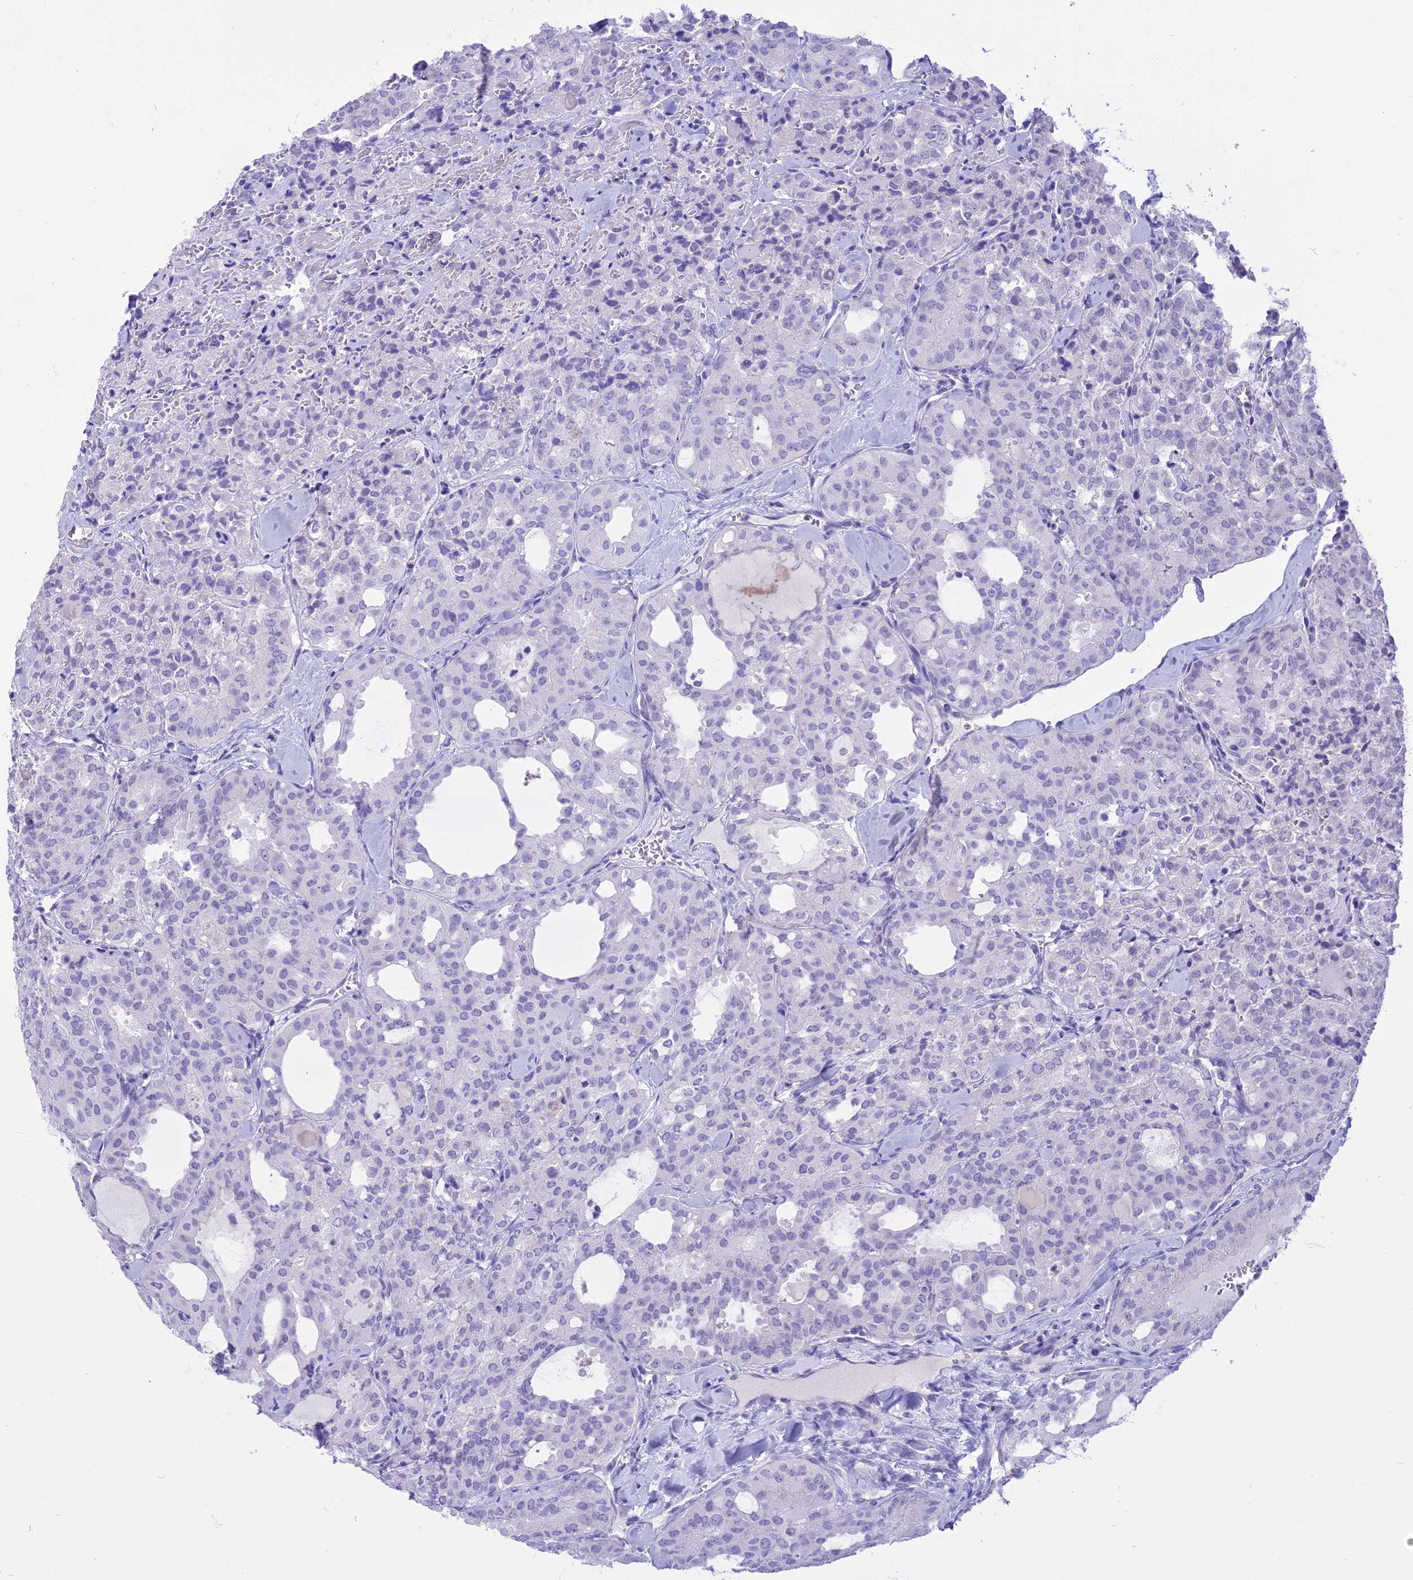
{"staining": {"intensity": "negative", "quantity": "none", "location": "none"}, "tissue": "thyroid cancer", "cell_type": "Tumor cells", "image_type": "cancer", "snomed": [{"axis": "morphology", "description": "Follicular adenoma carcinoma, NOS"}, {"axis": "topography", "description": "Thyroid gland"}], "caption": "IHC histopathology image of neoplastic tissue: human thyroid follicular adenoma carcinoma stained with DAB (3,3'-diaminobenzidine) shows no significant protein expression in tumor cells.", "gene": "CMSS1", "patient": {"sex": "male", "age": 75}}